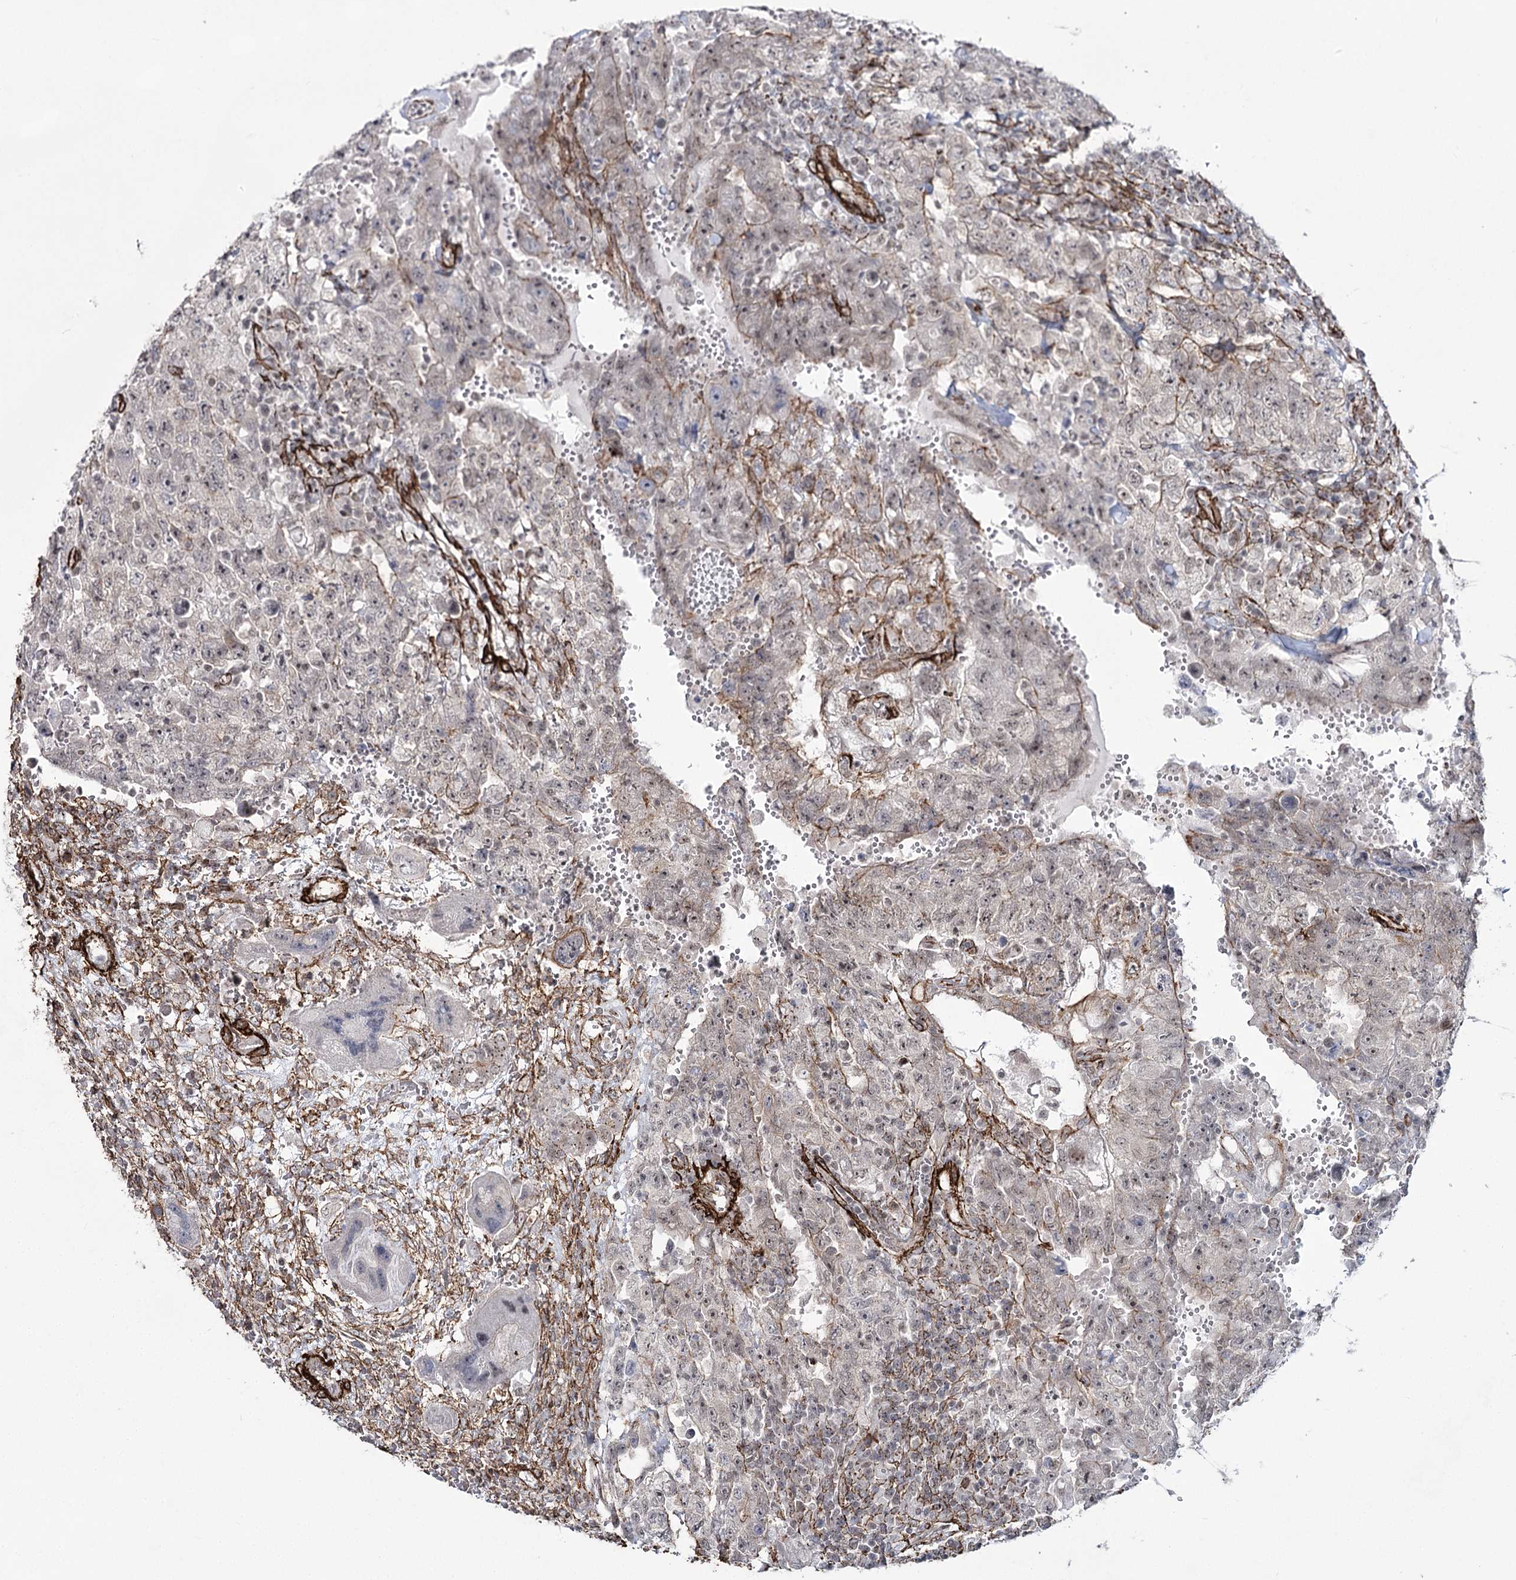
{"staining": {"intensity": "weak", "quantity": "<25%", "location": "nuclear"}, "tissue": "testis cancer", "cell_type": "Tumor cells", "image_type": "cancer", "snomed": [{"axis": "morphology", "description": "Carcinoma, Embryonal, NOS"}, {"axis": "topography", "description": "Testis"}], "caption": "A micrograph of testis embryonal carcinoma stained for a protein shows no brown staining in tumor cells.", "gene": "CWF19L1", "patient": {"sex": "male", "age": 26}}